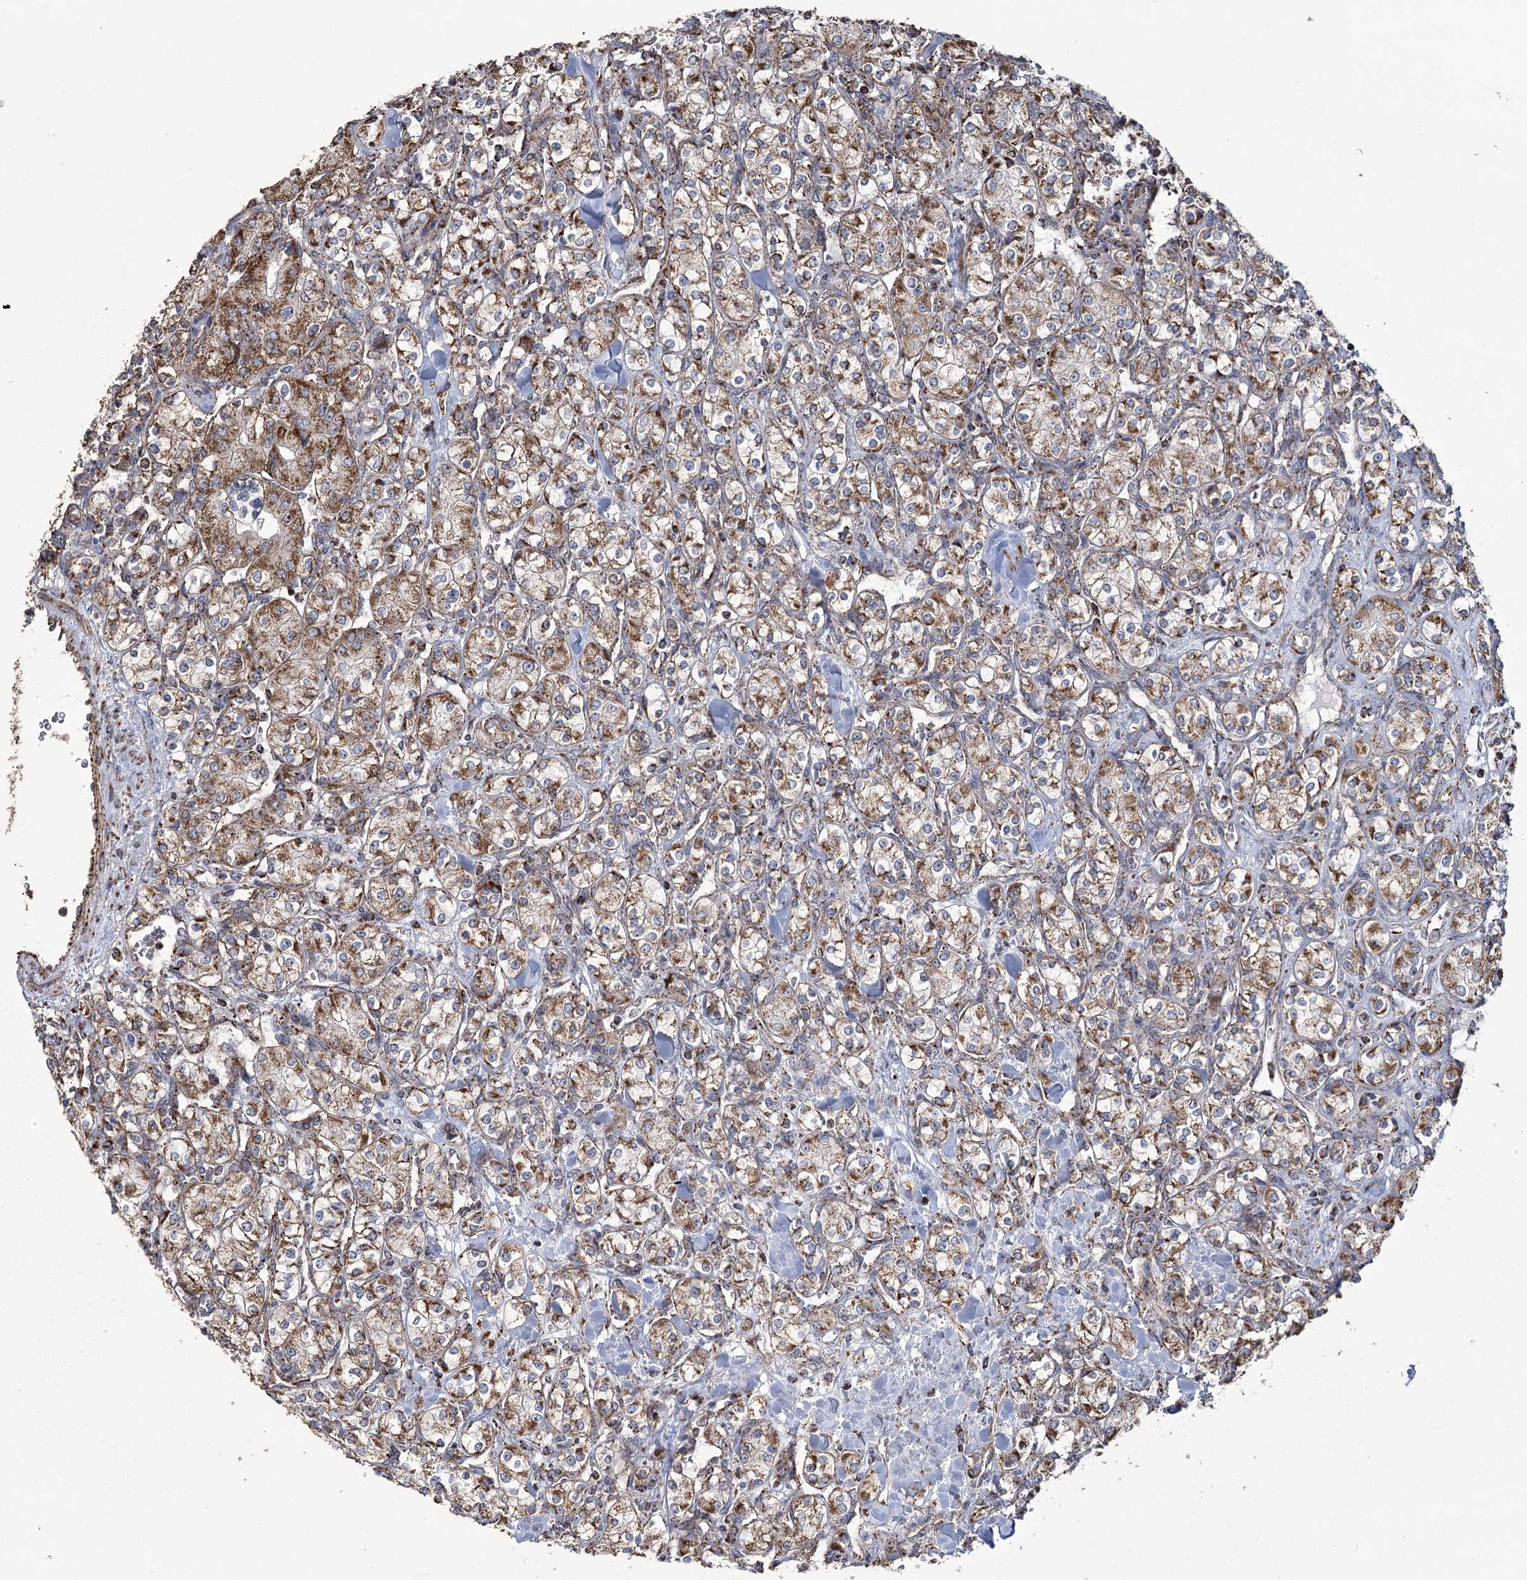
{"staining": {"intensity": "moderate", "quantity": ">75%", "location": "cytoplasmic/membranous"}, "tissue": "renal cancer", "cell_type": "Tumor cells", "image_type": "cancer", "snomed": [{"axis": "morphology", "description": "Adenocarcinoma, NOS"}, {"axis": "topography", "description": "Kidney"}], "caption": "Immunohistochemistry micrograph of human renal cancer stained for a protein (brown), which demonstrates medium levels of moderate cytoplasmic/membranous positivity in about >75% of tumor cells.", "gene": "RANBP3L", "patient": {"sex": "male", "age": 77}}